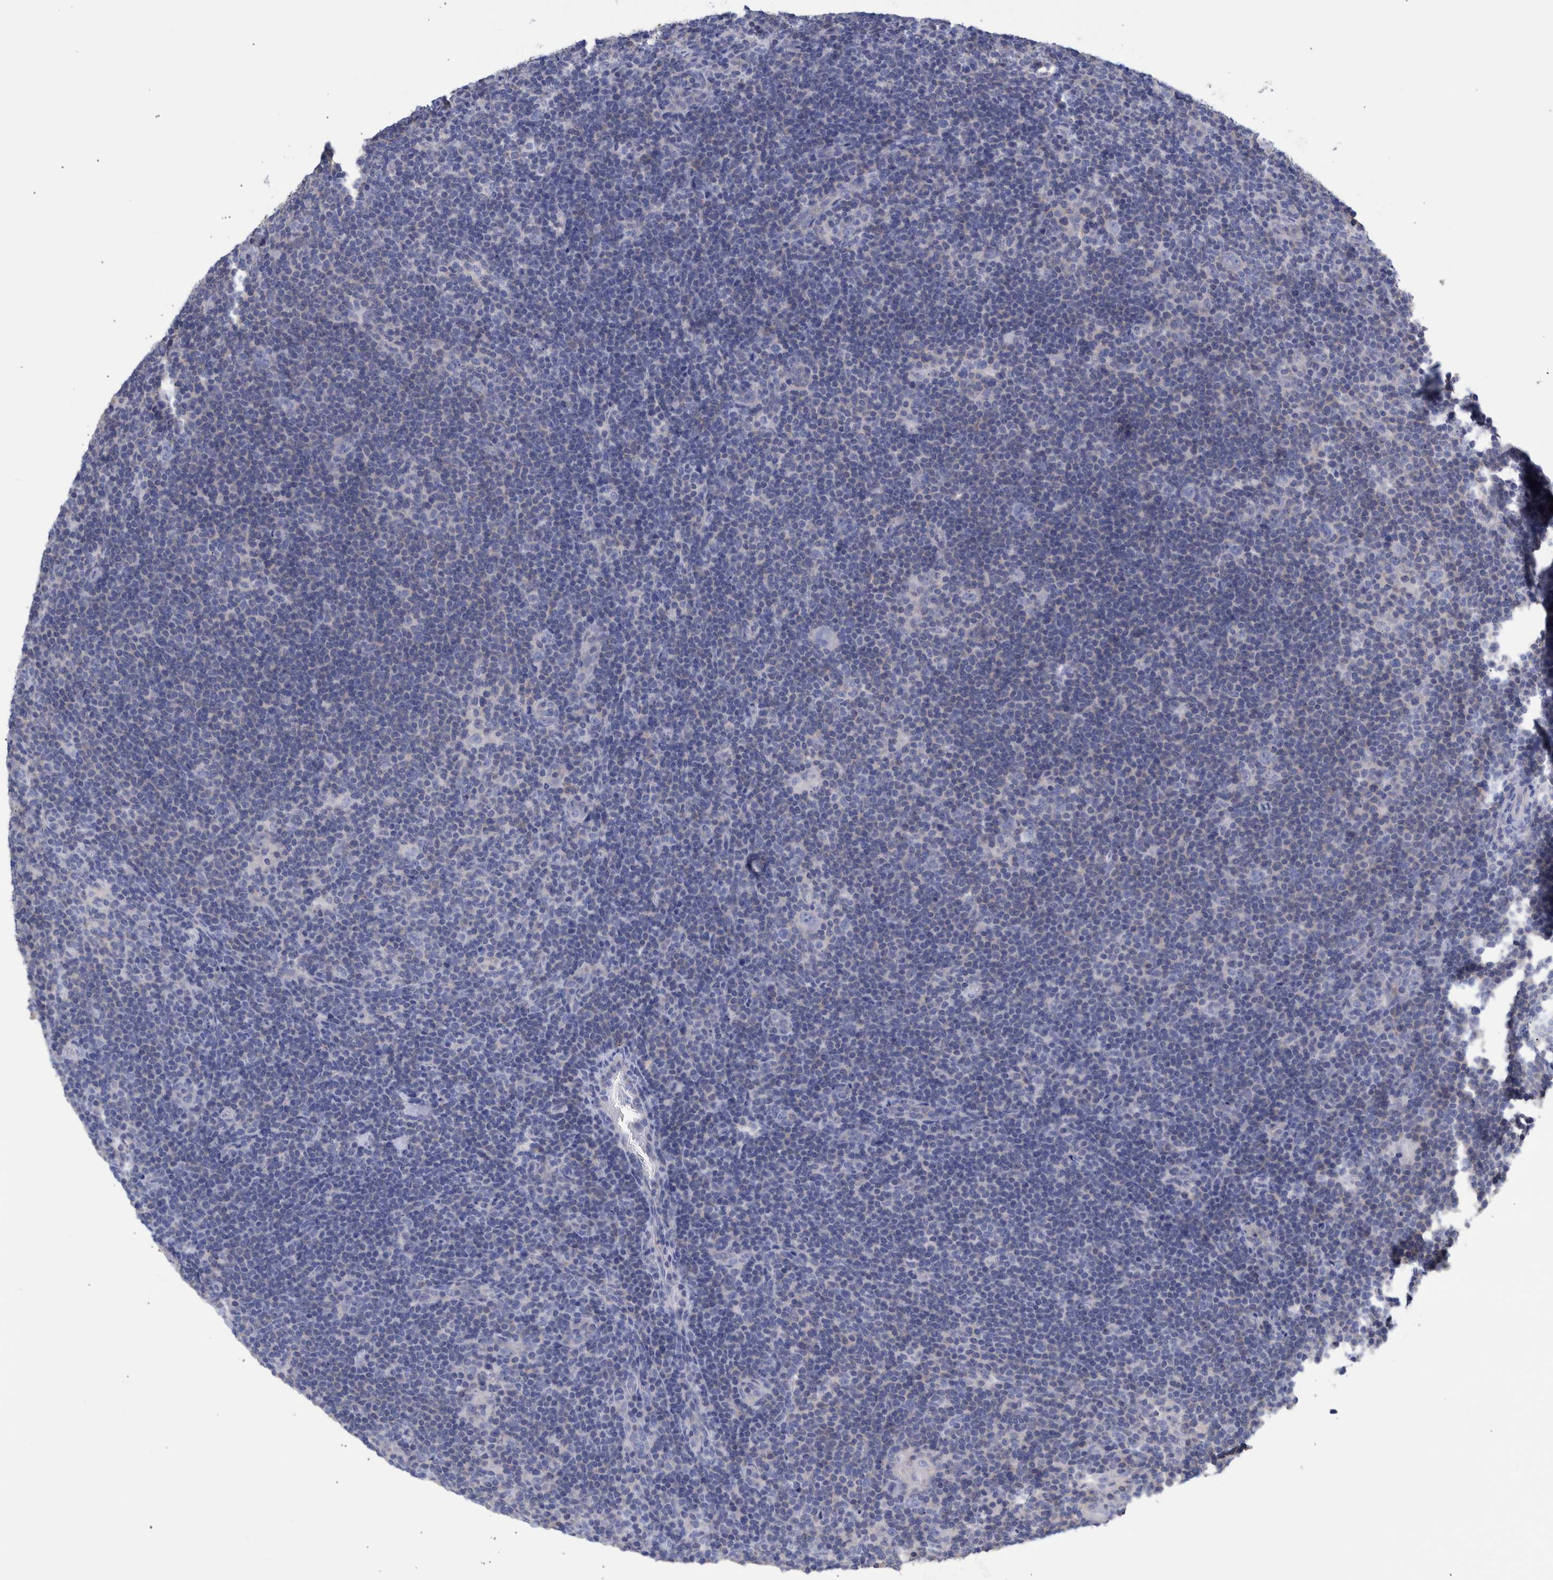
{"staining": {"intensity": "negative", "quantity": "none", "location": "none"}, "tissue": "lymphoma", "cell_type": "Tumor cells", "image_type": "cancer", "snomed": [{"axis": "morphology", "description": "Hodgkin's disease, NOS"}, {"axis": "topography", "description": "Lymph node"}], "caption": "Tumor cells show no significant positivity in lymphoma.", "gene": "PPP3CC", "patient": {"sex": "female", "age": 57}}